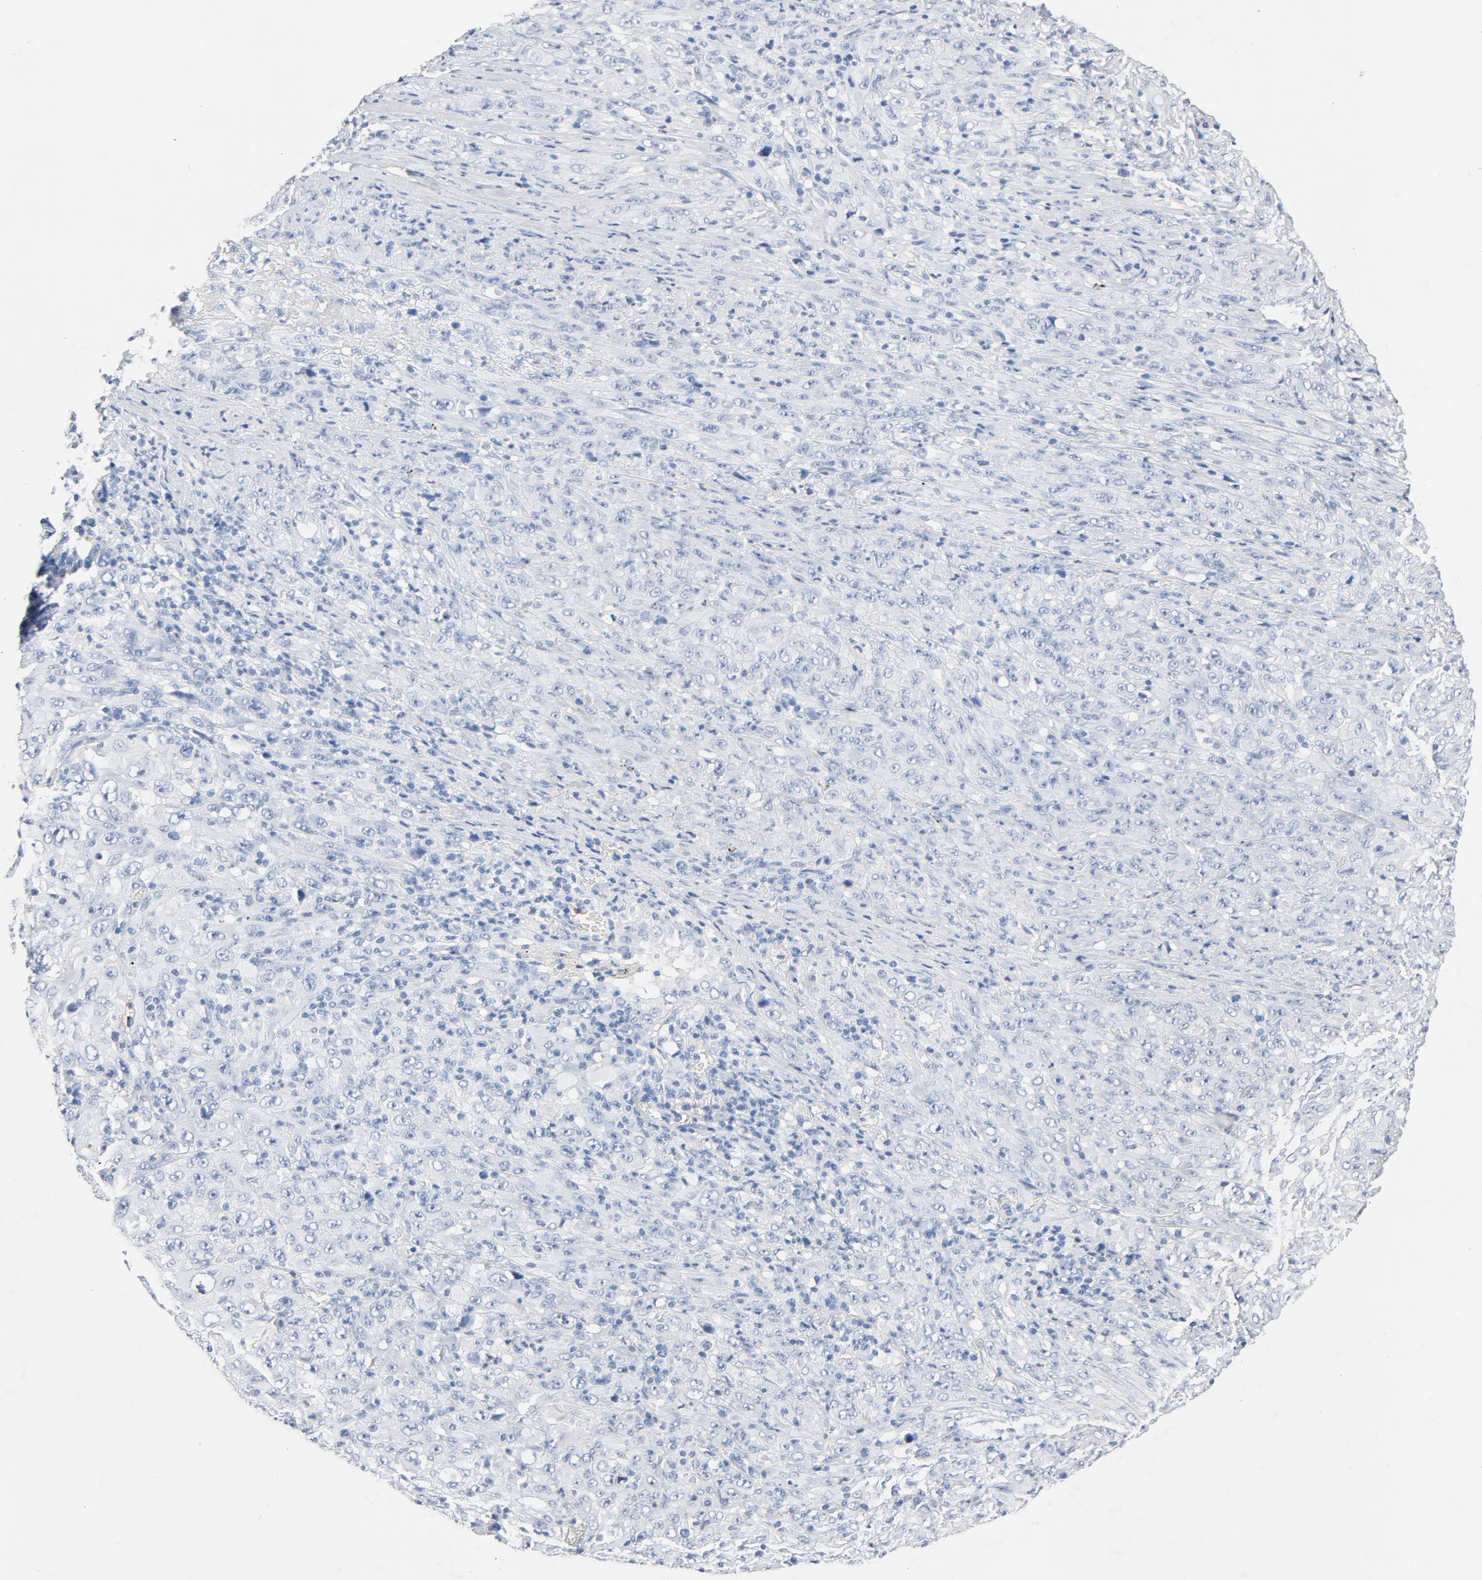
{"staining": {"intensity": "negative", "quantity": "none", "location": "none"}, "tissue": "melanoma", "cell_type": "Tumor cells", "image_type": "cancer", "snomed": [{"axis": "morphology", "description": "Malignant melanoma, Metastatic site"}, {"axis": "topography", "description": "Skin"}], "caption": "A micrograph of human malignant melanoma (metastatic site) is negative for staining in tumor cells. The staining is performed using DAB (3,3'-diaminobenzidine) brown chromogen with nuclei counter-stained in using hematoxylin.", "gene": "PTPRB", "patient": {"sex": "female", "age": 56}}